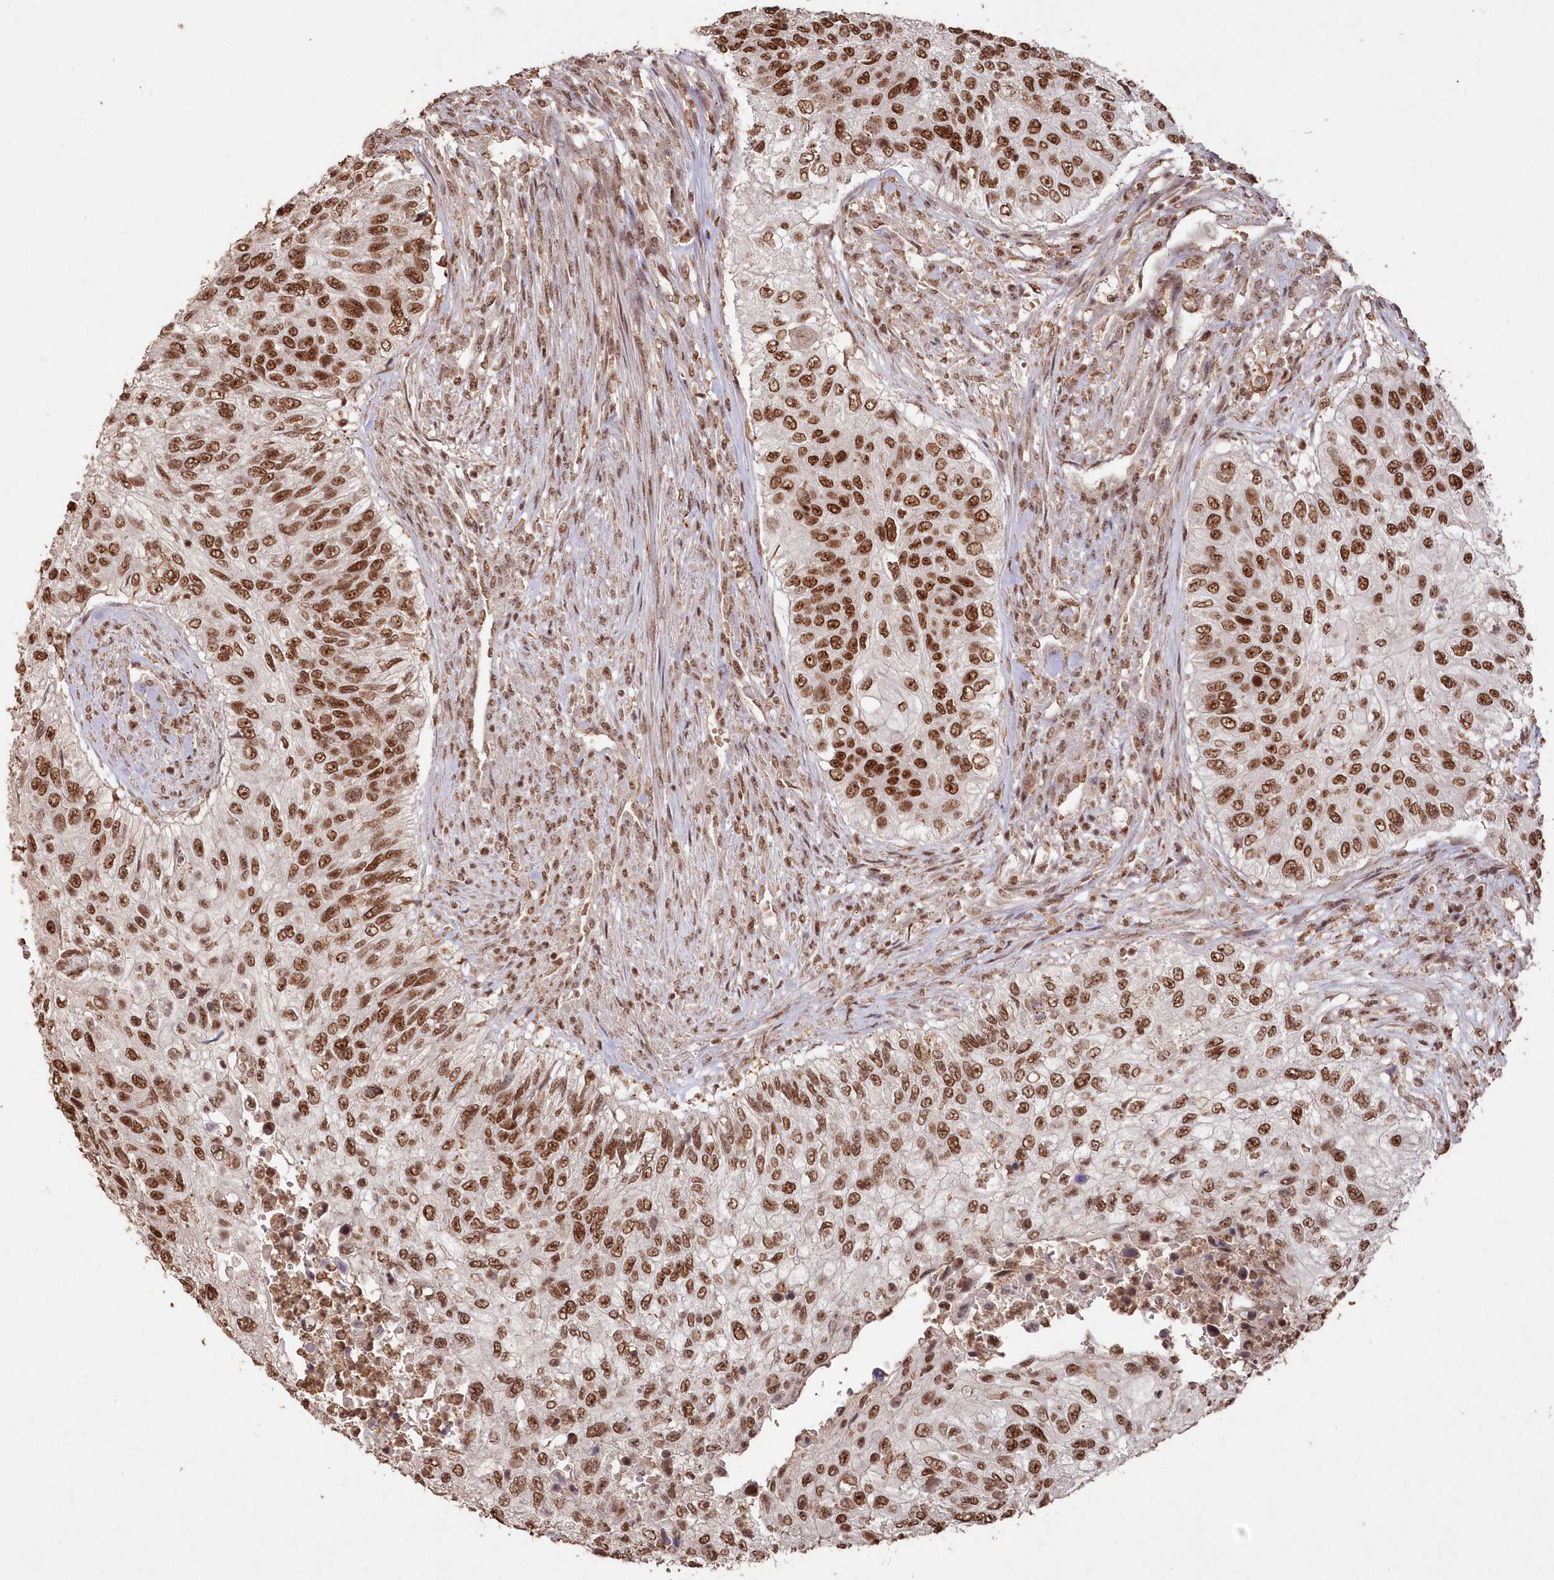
{"staining": {"intensity": "strong", "quantity": ">75%", "location": "nuclear"}, "tissue": "urothelial cancer", "cell_type": "Tumor cells", "image_type": "cancer", "snomed": [{"axis": "morphology", "description": "Urothelial carcinoma, High grade"}, {"axis": "topography", "description": "Urinary bladder"}], "caption": "High-power microscopy captured an immunohistochemistry (IHC) micrograph of urothelial carcinoma (high-grade), revealing strong nuclear positivity in about >75% of tumor cells.", "gene": "PDS5A", "patient": {"sex": "female", "age": 60}}